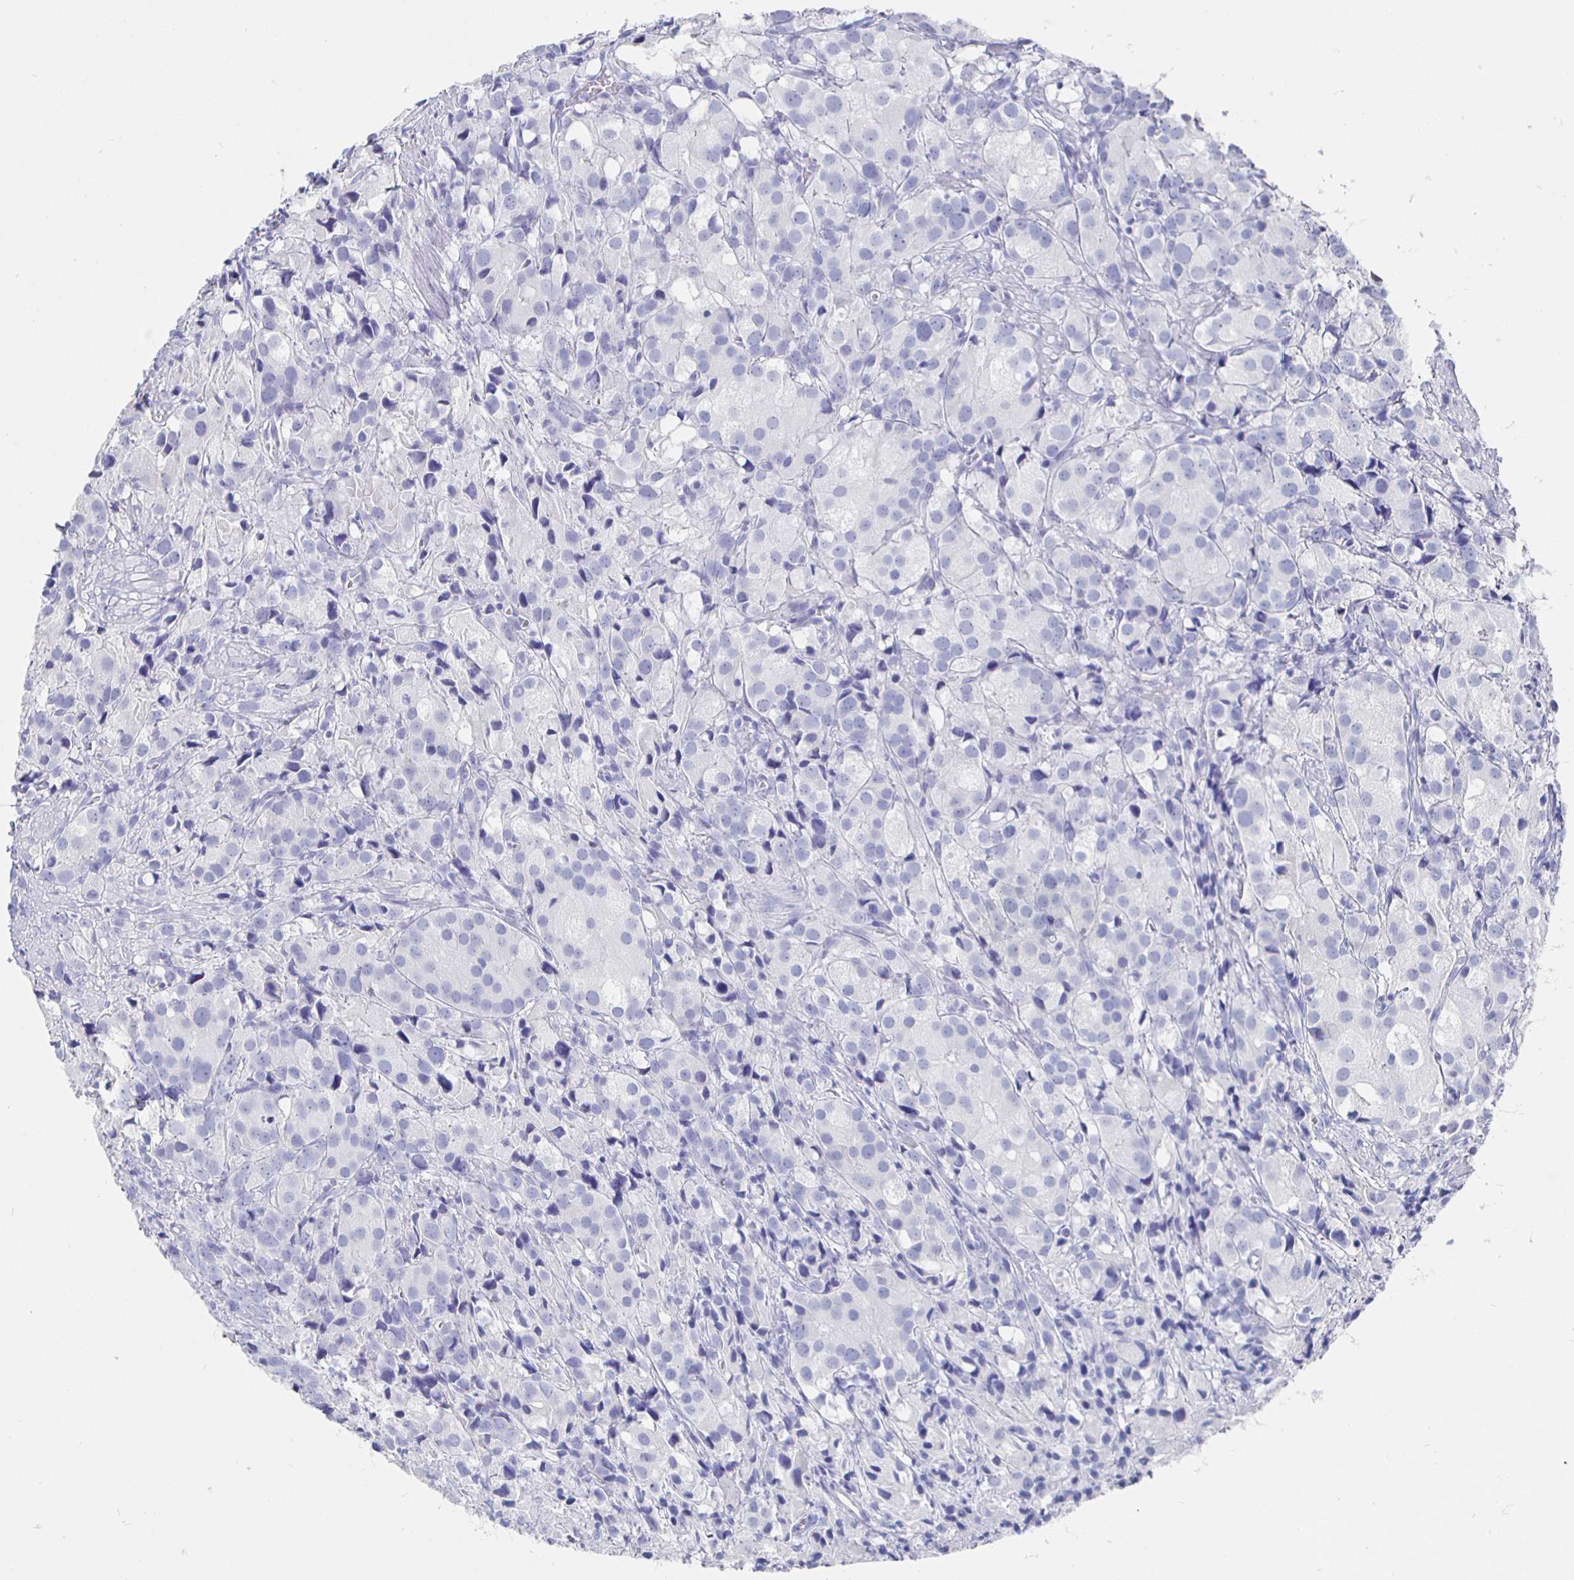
{"staining": {"intensity": "negative", "quantity": "none", "location": "none"}, "tissue": "prostate cancer", "cell_type": "Tumor cells", "image_type": "cancer", "snomed": [{"axis": "morphology", "description": "Adenocarcinoma, High grade"}, {"axis": "topography", "description": "Prostate"}], "caption": "Tumor cells show no significant expression in high-grade adenocarcinoma (prostate).", "gene": "CLCA1", "patient": {"sex": "male", "age": 86}}